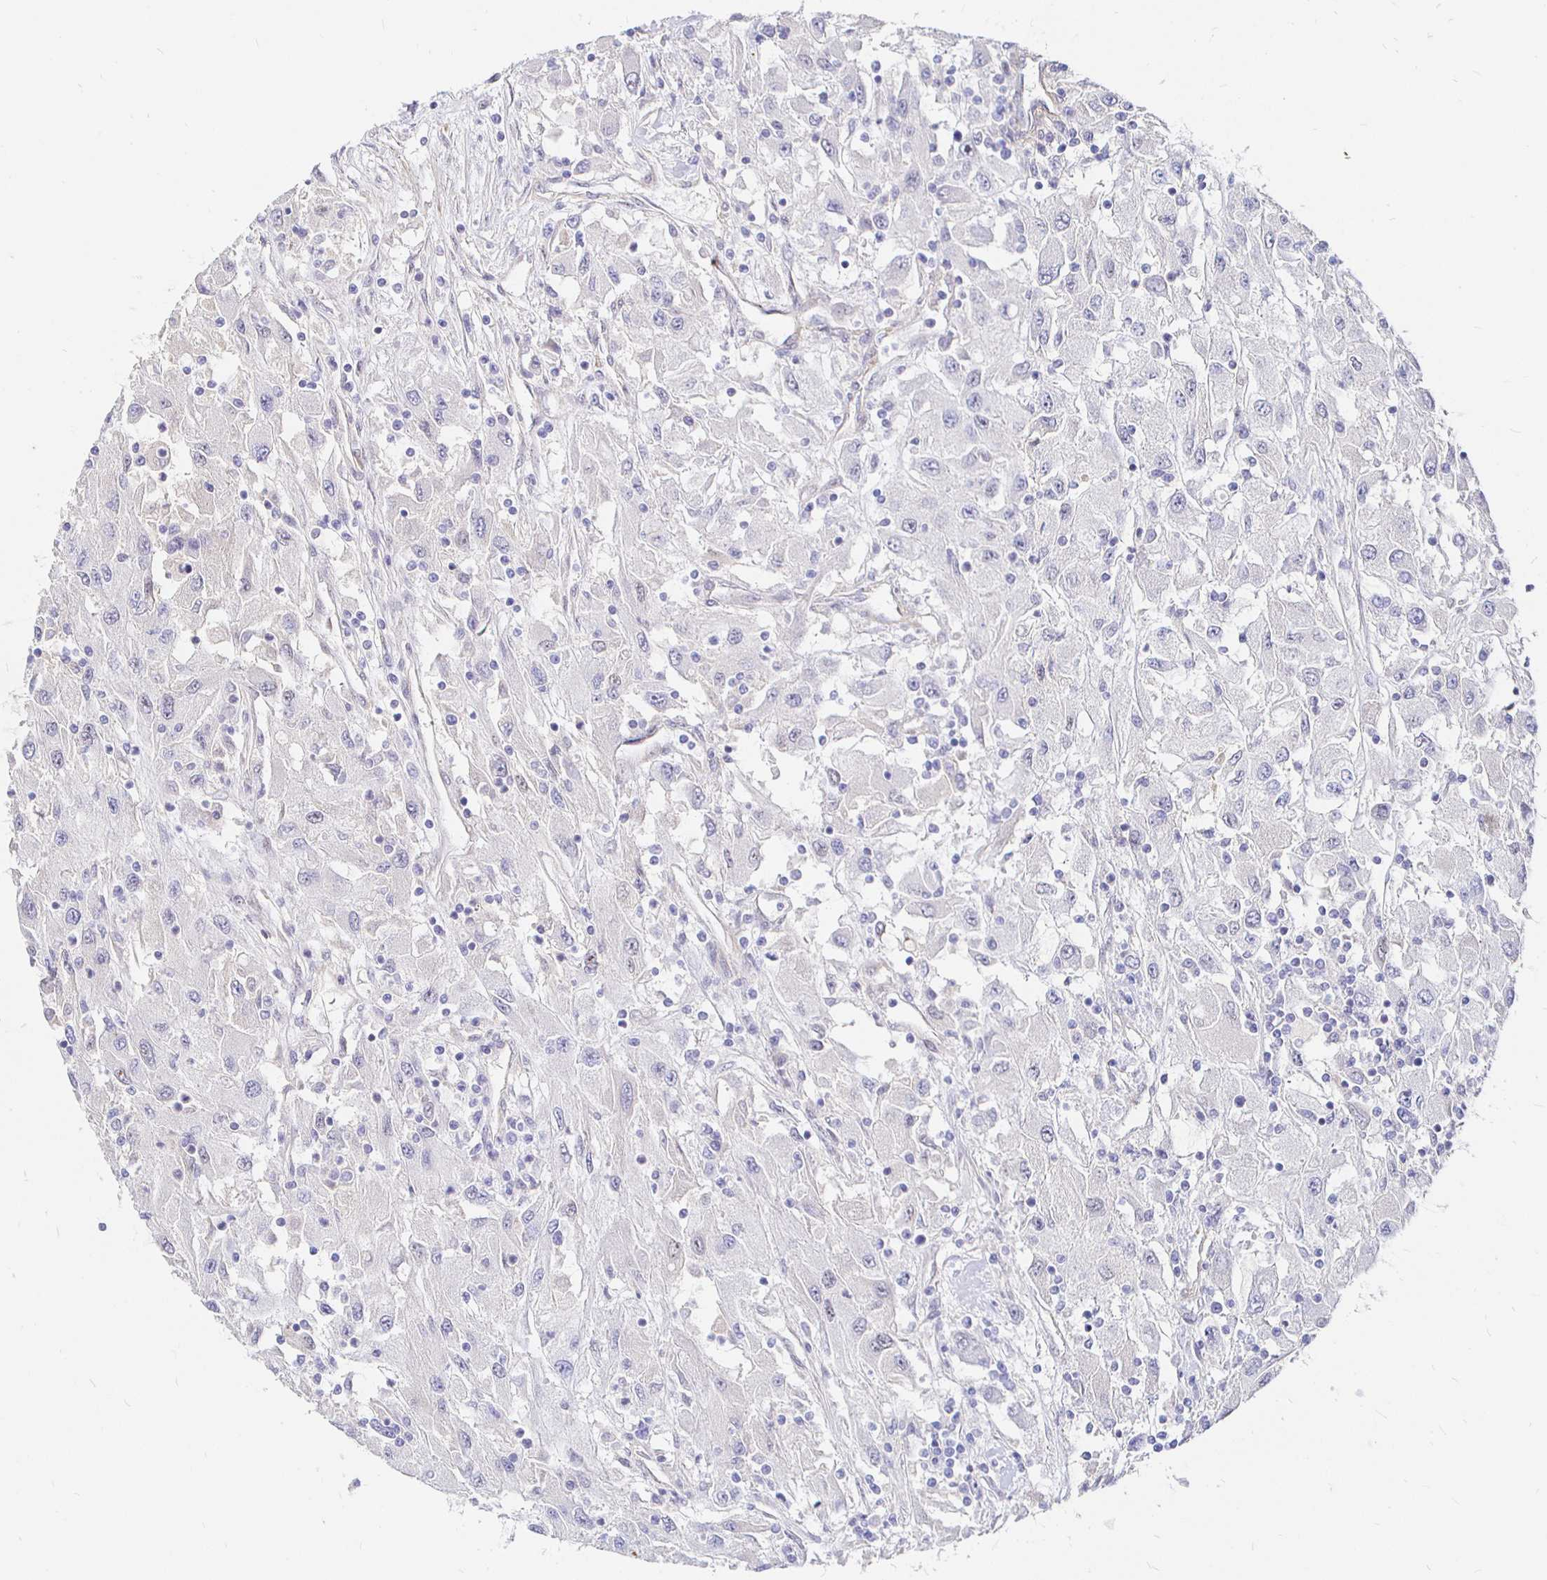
{"staining": {"intensity": "negative", "quantity": "none", "location": "none"}, "tissue": "renal cancer", "cell_type": "Tumor cells", "image_type": "cancer", "snomed": [{"axis": "morphology", "description": "Adenocarcinoma, NOS"}, {"axis": "topography", "description": "Kidney"}], "caption": "A photomicrograph of human renal adenocarcinoma is negative for staining in tumor cells.", "gene": "PALM2AKAP2", "patient": {"sex": "female", "age": 67}}